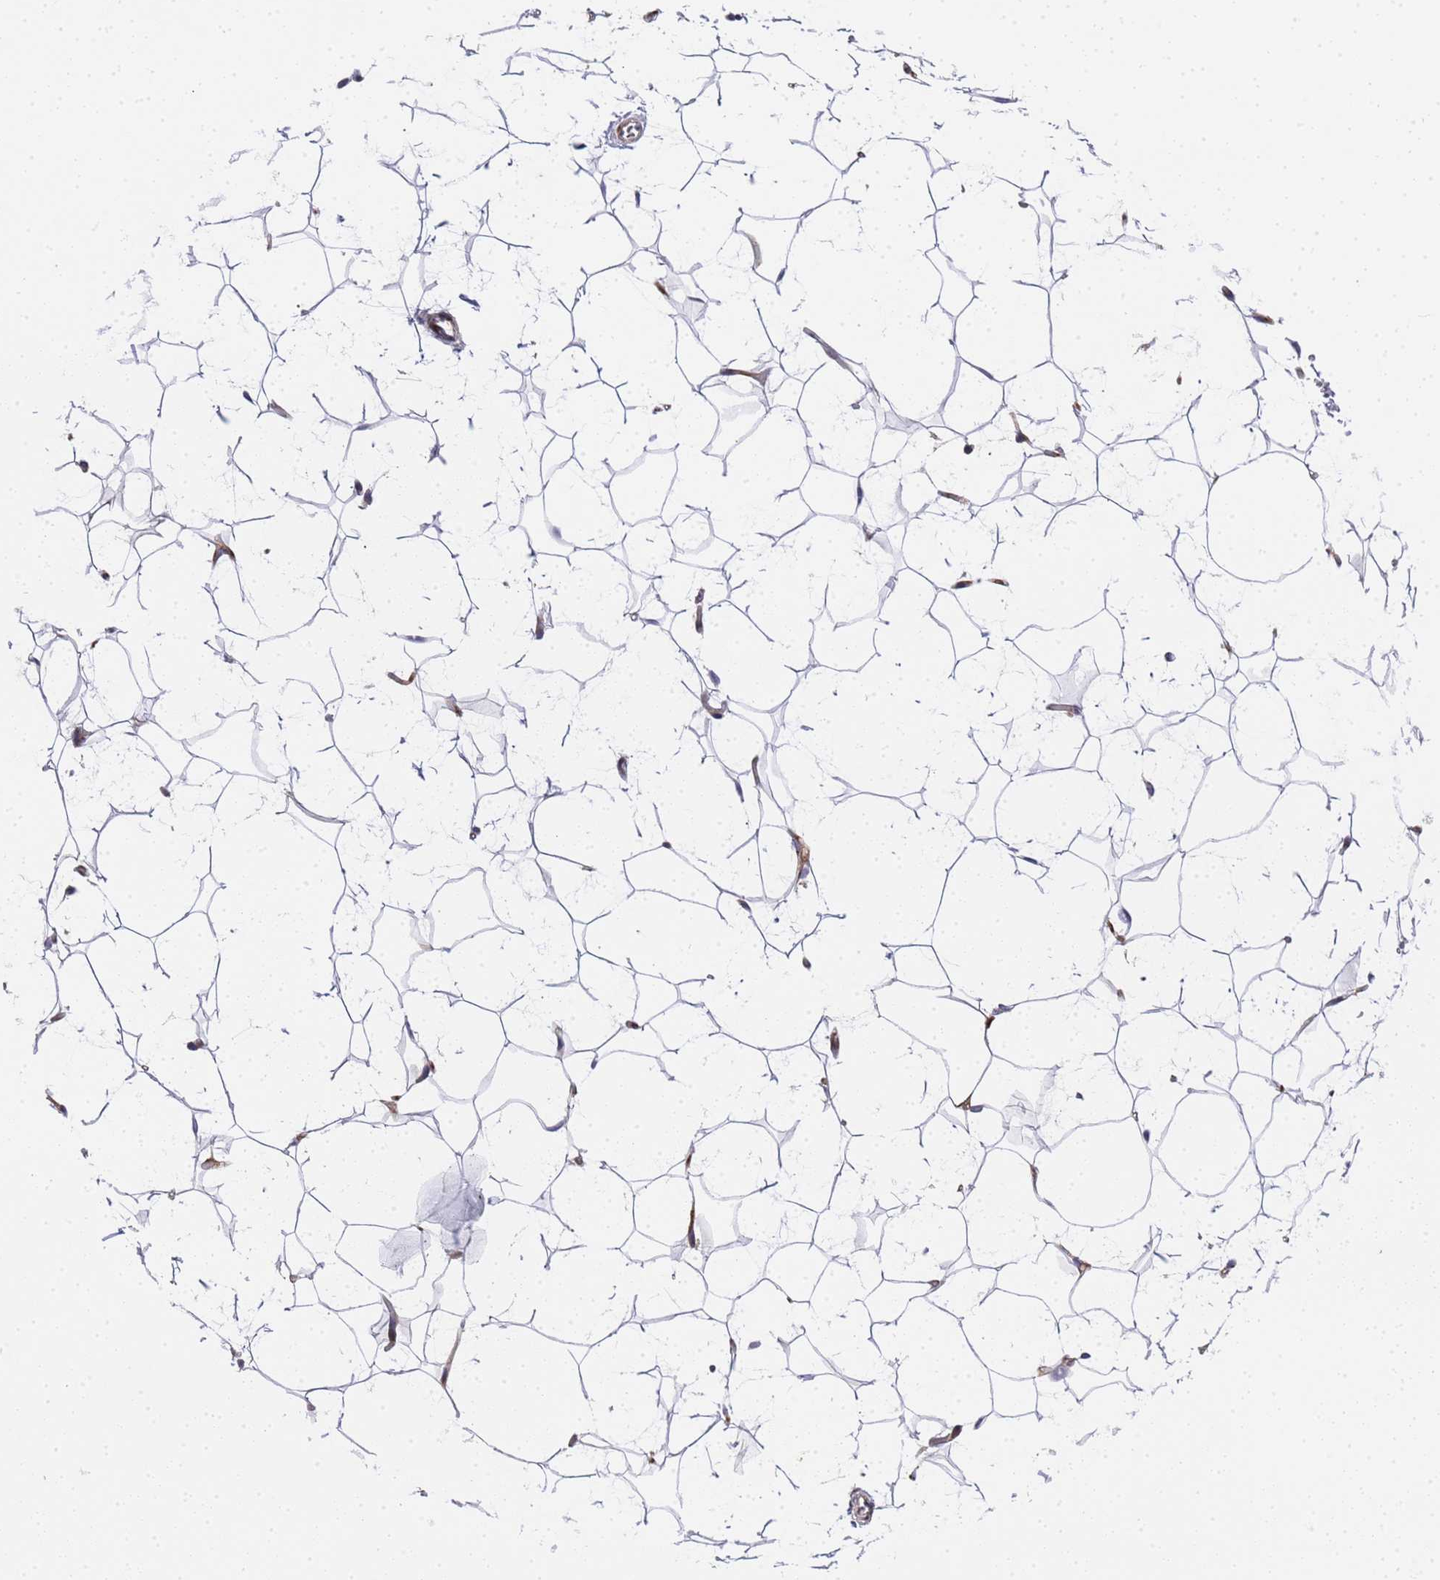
{"staining": {"intensity": "weak", "quantity": ">75%", "location": "nuclear"}, "tissue": "adipose tissue", "cell_type": "Adipocytes", "image_type": "normal", "snomed": [{"axis": "morphology", "description": "Normal tissue, NOS"}, {"axis": "topography", "description": "Breast"}], "caption": "Protein expression analysis of normal adipose tissue reveals weak nuclear staining in approximately >75% of adipocytes. (DAB IHC, brown staining for protein, blue staining for nuclei).", "gene": "IGFBP7", "patient": {"sex": "female", "age": 26}}